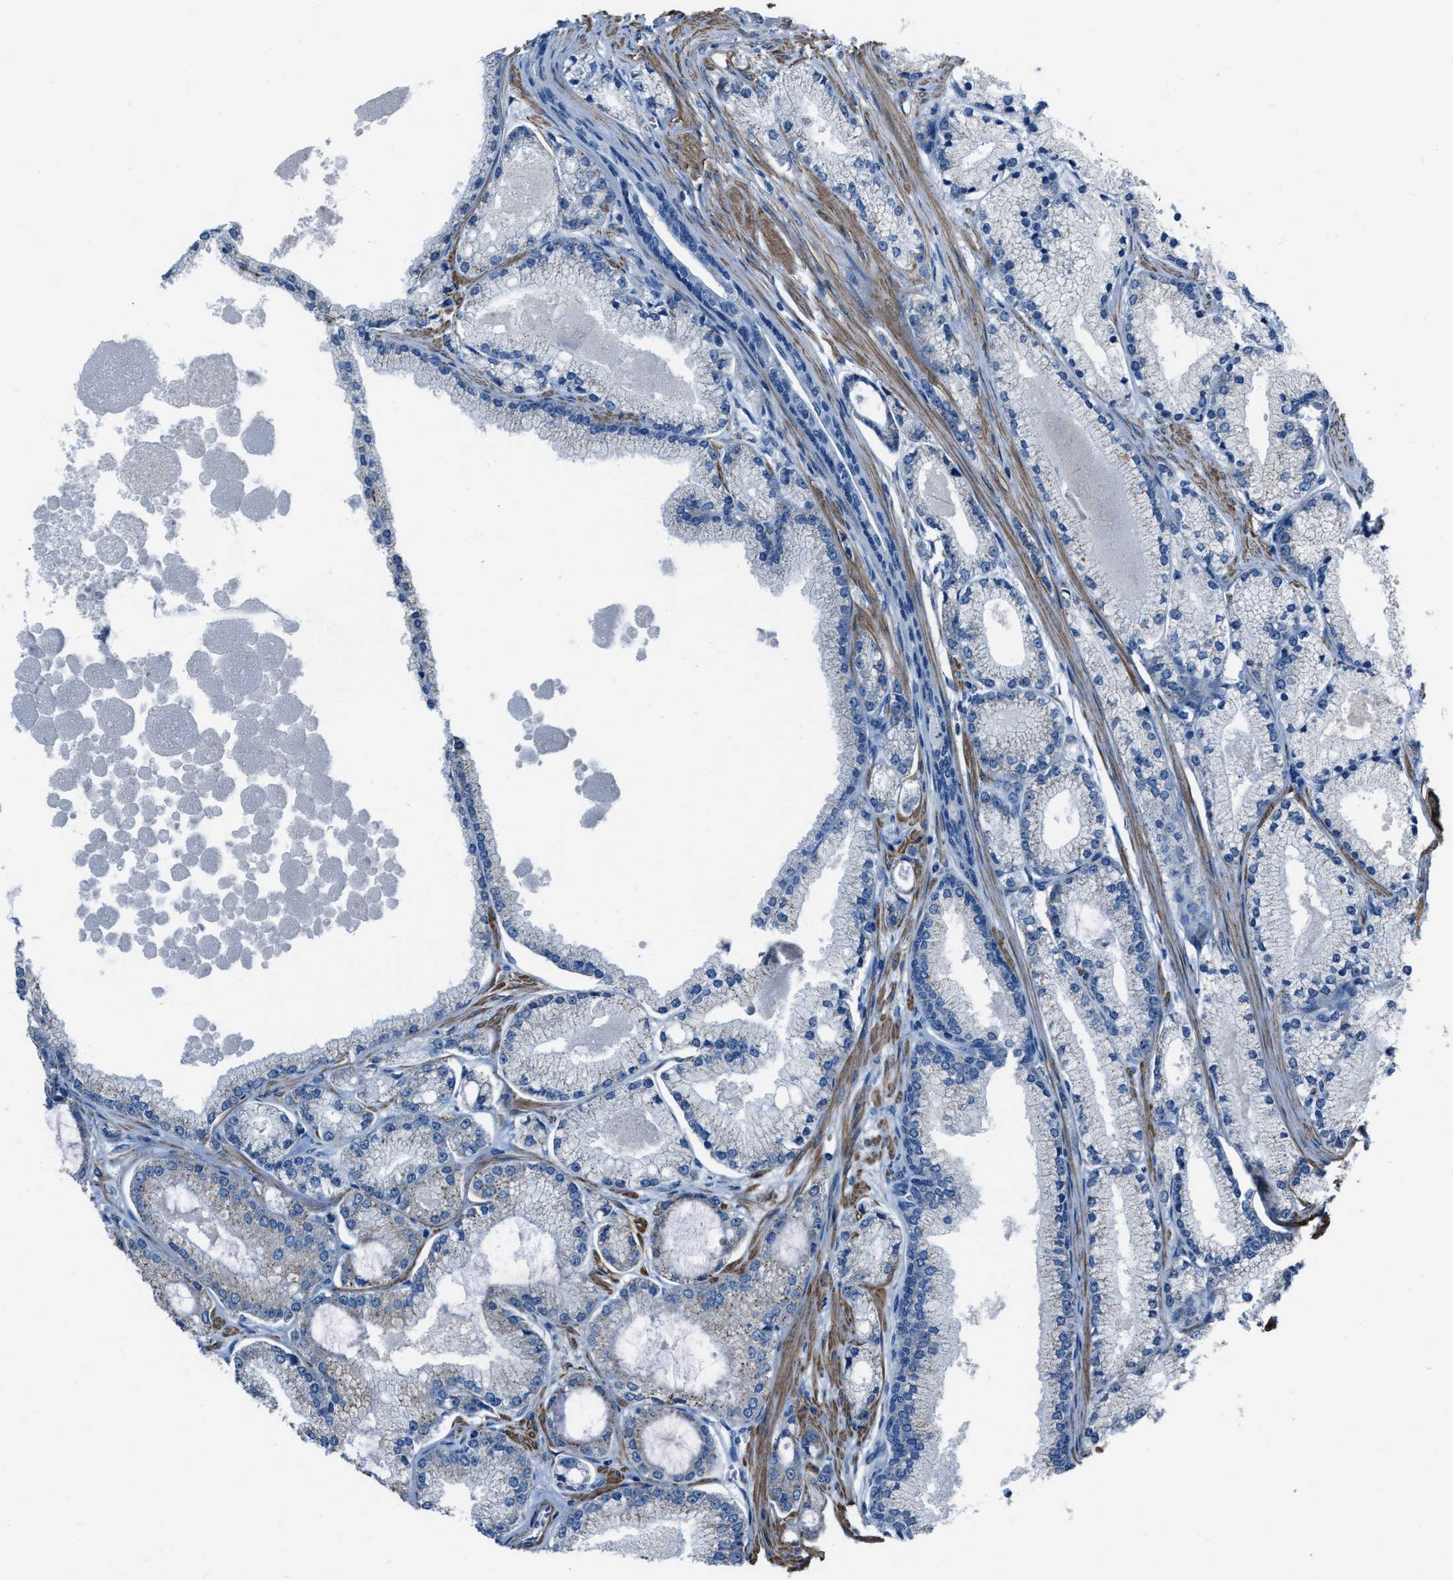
{"staining": {"intensity": "negative", "quantity": "none", "location": "none"}, "tissue": "prostate cancer", "cell_type": "Tumor cells", "image_type": "cancer", "snomed": [{"axis": "morphology", "description": "Adenocarcinoma, High grade"}, {"axis": "topography", "description": "Prostate"}], "caption": "High power microscopy image of an immunohistochemistry micrograph of prostate high-grade adenocarcinoma, revealing no significant expression in tumor cells. (Stains: DAB immunohistochemistry with hematoxylin counter stain, Microscopy: brightfield microscopy at high magnification).", "gene": "SPATC1L", "patient": {"sex": "male", "age": 71}}